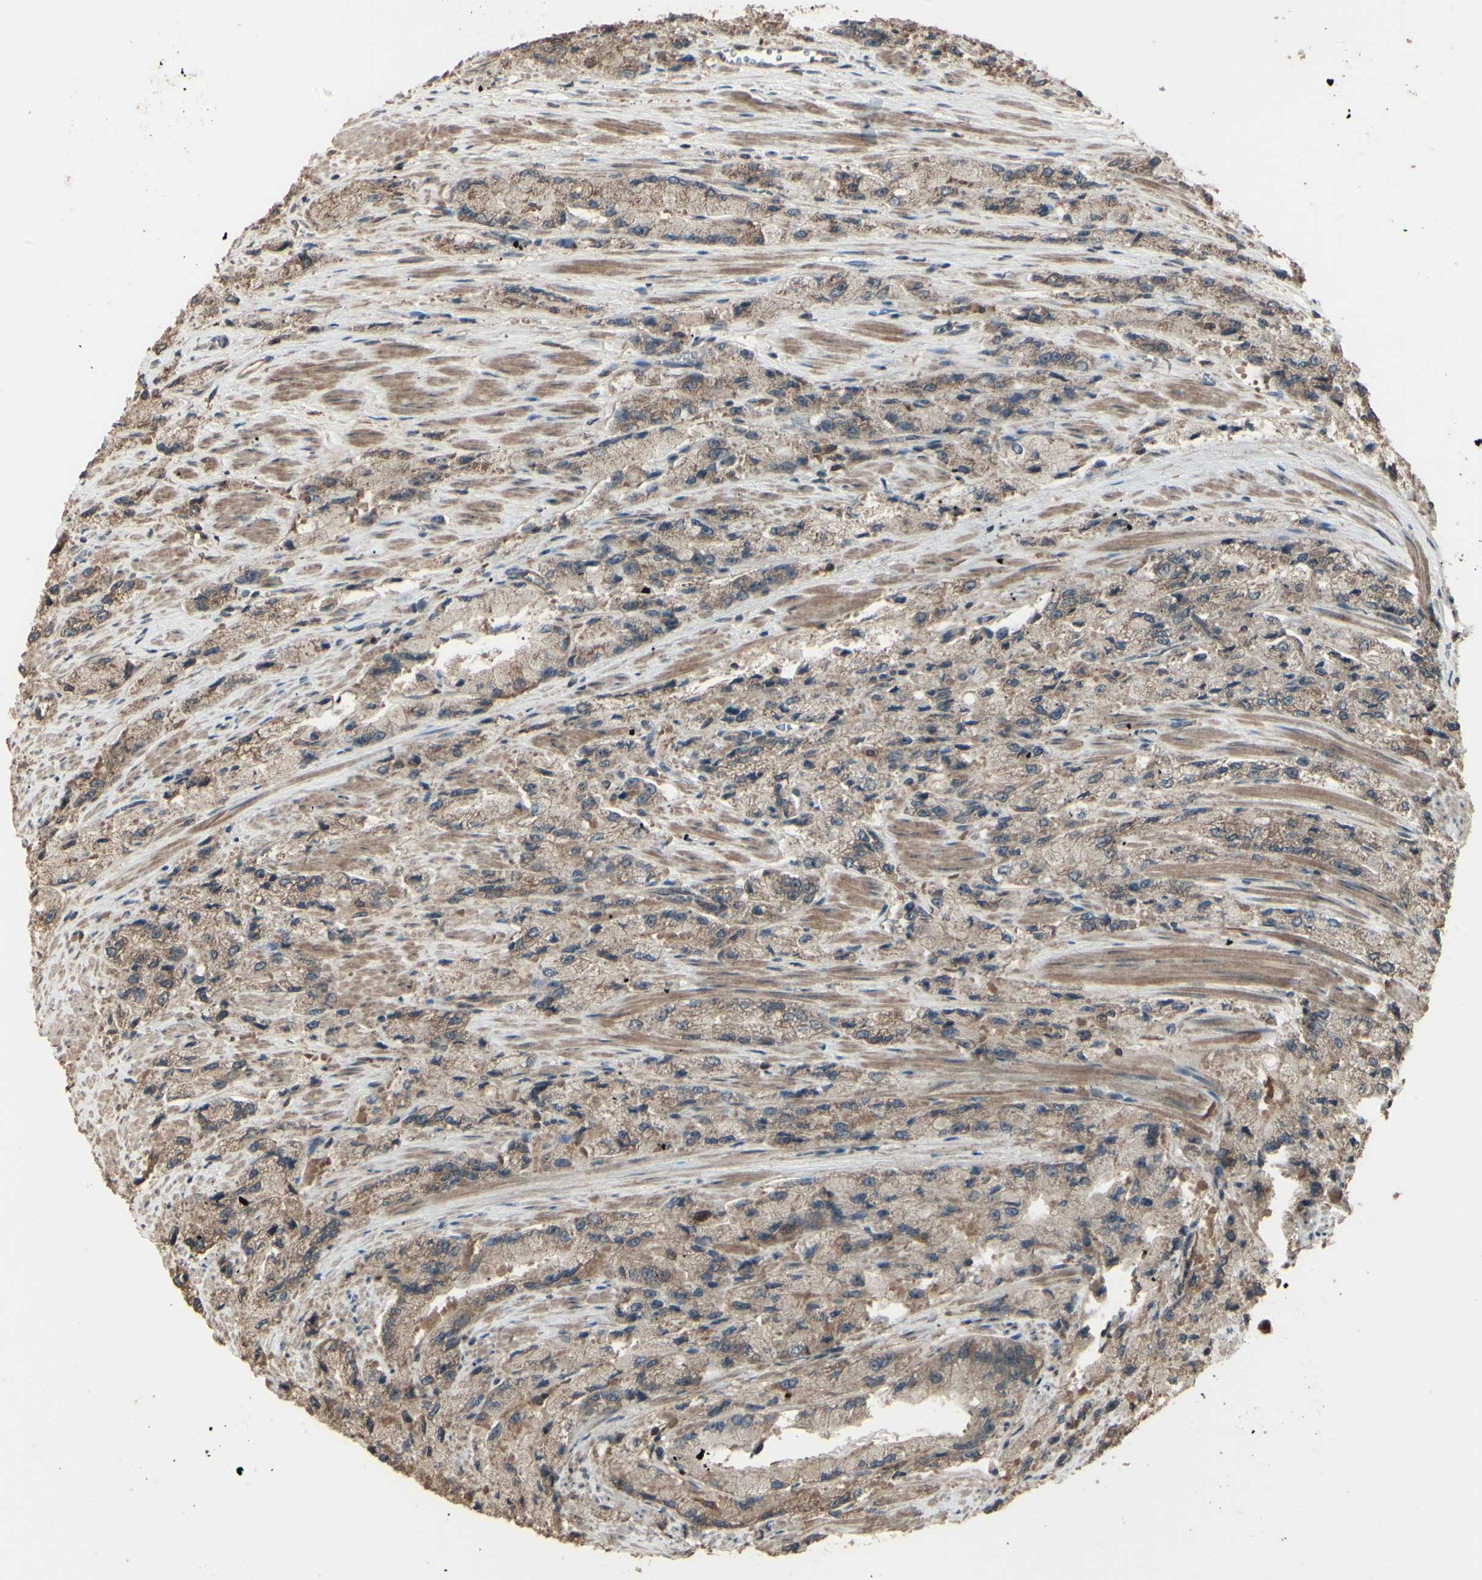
{"staining": {"intensity": "weak", "quantity": ">75%", "location": "cytoplasmic/membranous"}, "tissue": "prostate cancer", "cell_type": "Tumor cells", "image_type": "cancer", "snomed": [{"axis": "morphology", "description": "Adenocarcinoma, High grade"}, {"axis": "topography", "description": "Prostate"}], "caption": "A high-resolution histopathology image shows IHC staining of prostate adenocarcinoma (high-grade), which reveals weak cytoplasmic/membranous positivity in about >75% of tumor cells.", "gene": "GNAS", "patient": {"sex": "male", "age": 58}}